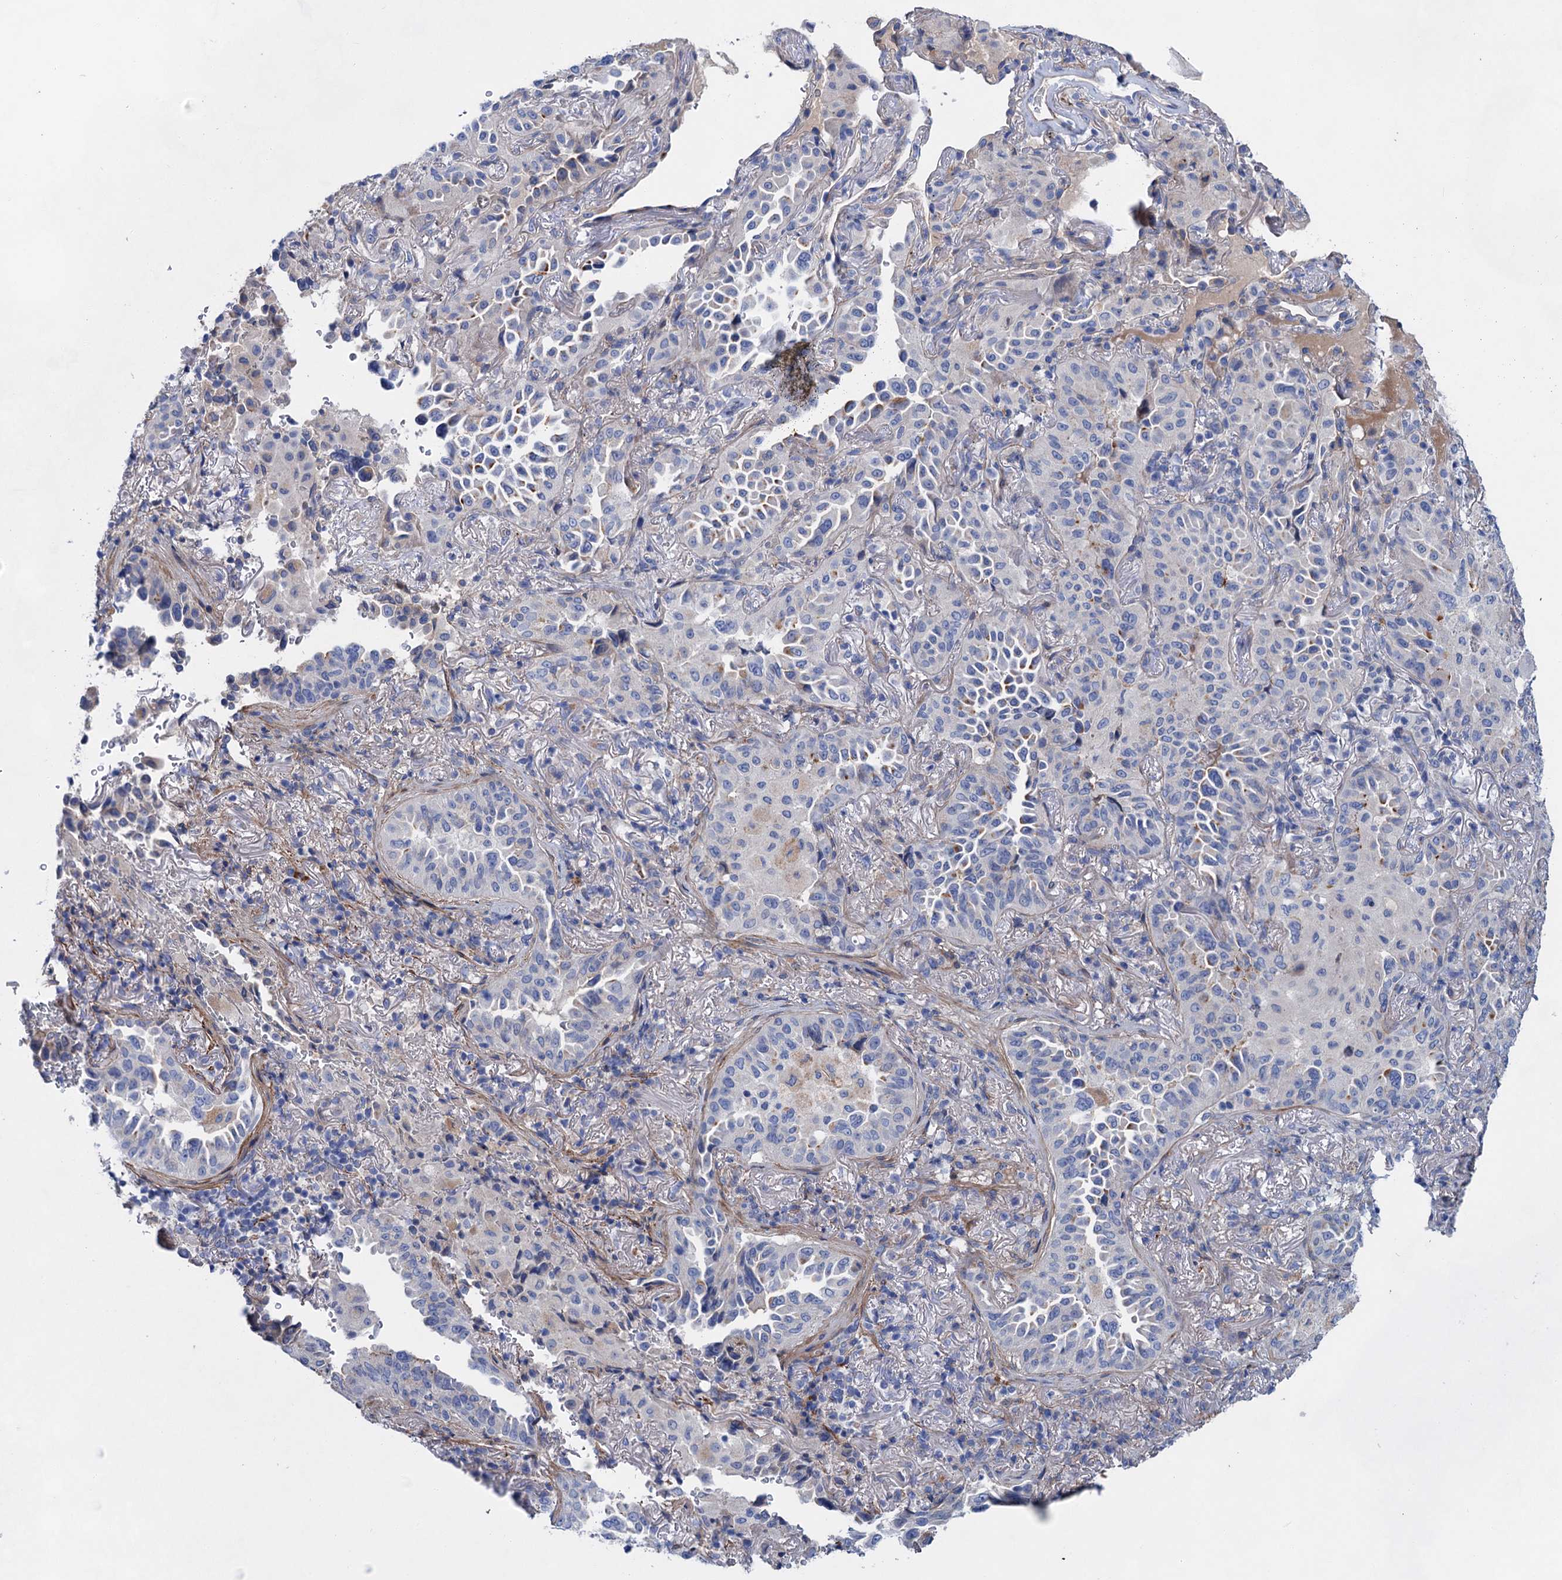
{"staining": {"intensity": "negative", "quantity": "none", "location": "none"}, "tissue": "lung cancer", "cell_type": "Tumor cells", "image_type": "cancer", "snomed": [{"axis": "morphology", "description": "Adenocarcinoma, NOS"}, {"axis": "topography", "description": "Lung"}], "caption": "High power microscopy micrograph of an immunohistochemistry (IHC) image of lung cancer (adenocarcinoma), revealing no significant expression in tumor cells.", "gene": "GPR155", "patient": {"sex": "female", "age": 69}}